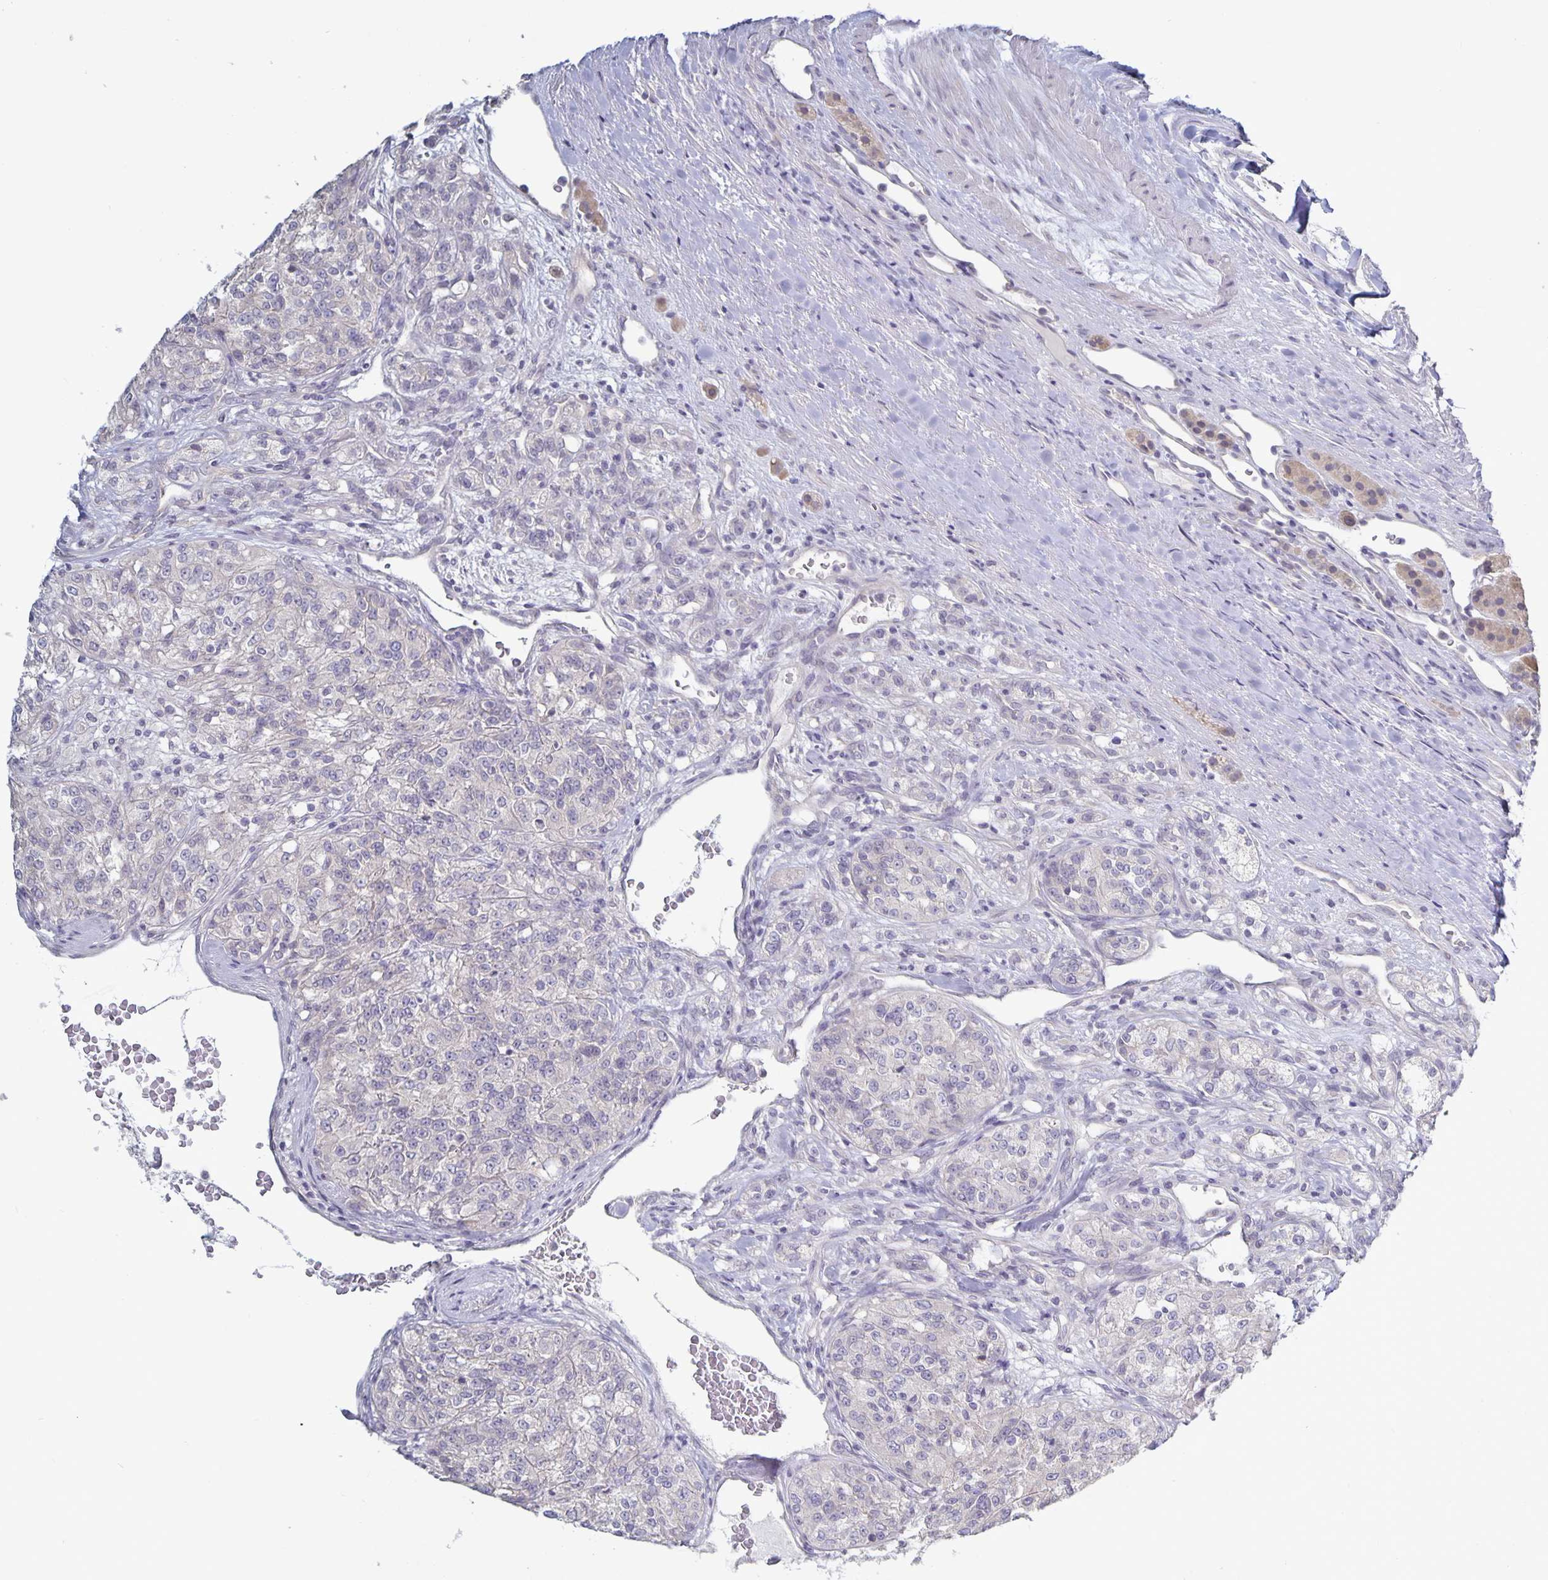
{"staining": {"intensity": "negative", "quantity": "none", "location": "none"}, "tissue": "renal cancer", "cell_type": "Tumor cells", "image_type": "cancer", "snomed": [{"axis": "morphology", "description": "Adenocarcinoma, NOS"}, {"axis": "topography", "description": "Kidney"}], "caption": "Tumor cells show no significant protein expression in adenocarcinoma (renal). (DAB (3,3'-diaminobenzidine) IHC with hematoxylin counter stain).", "gene": "PLCB3", "patient": {"sex": "female", "age": 63}}